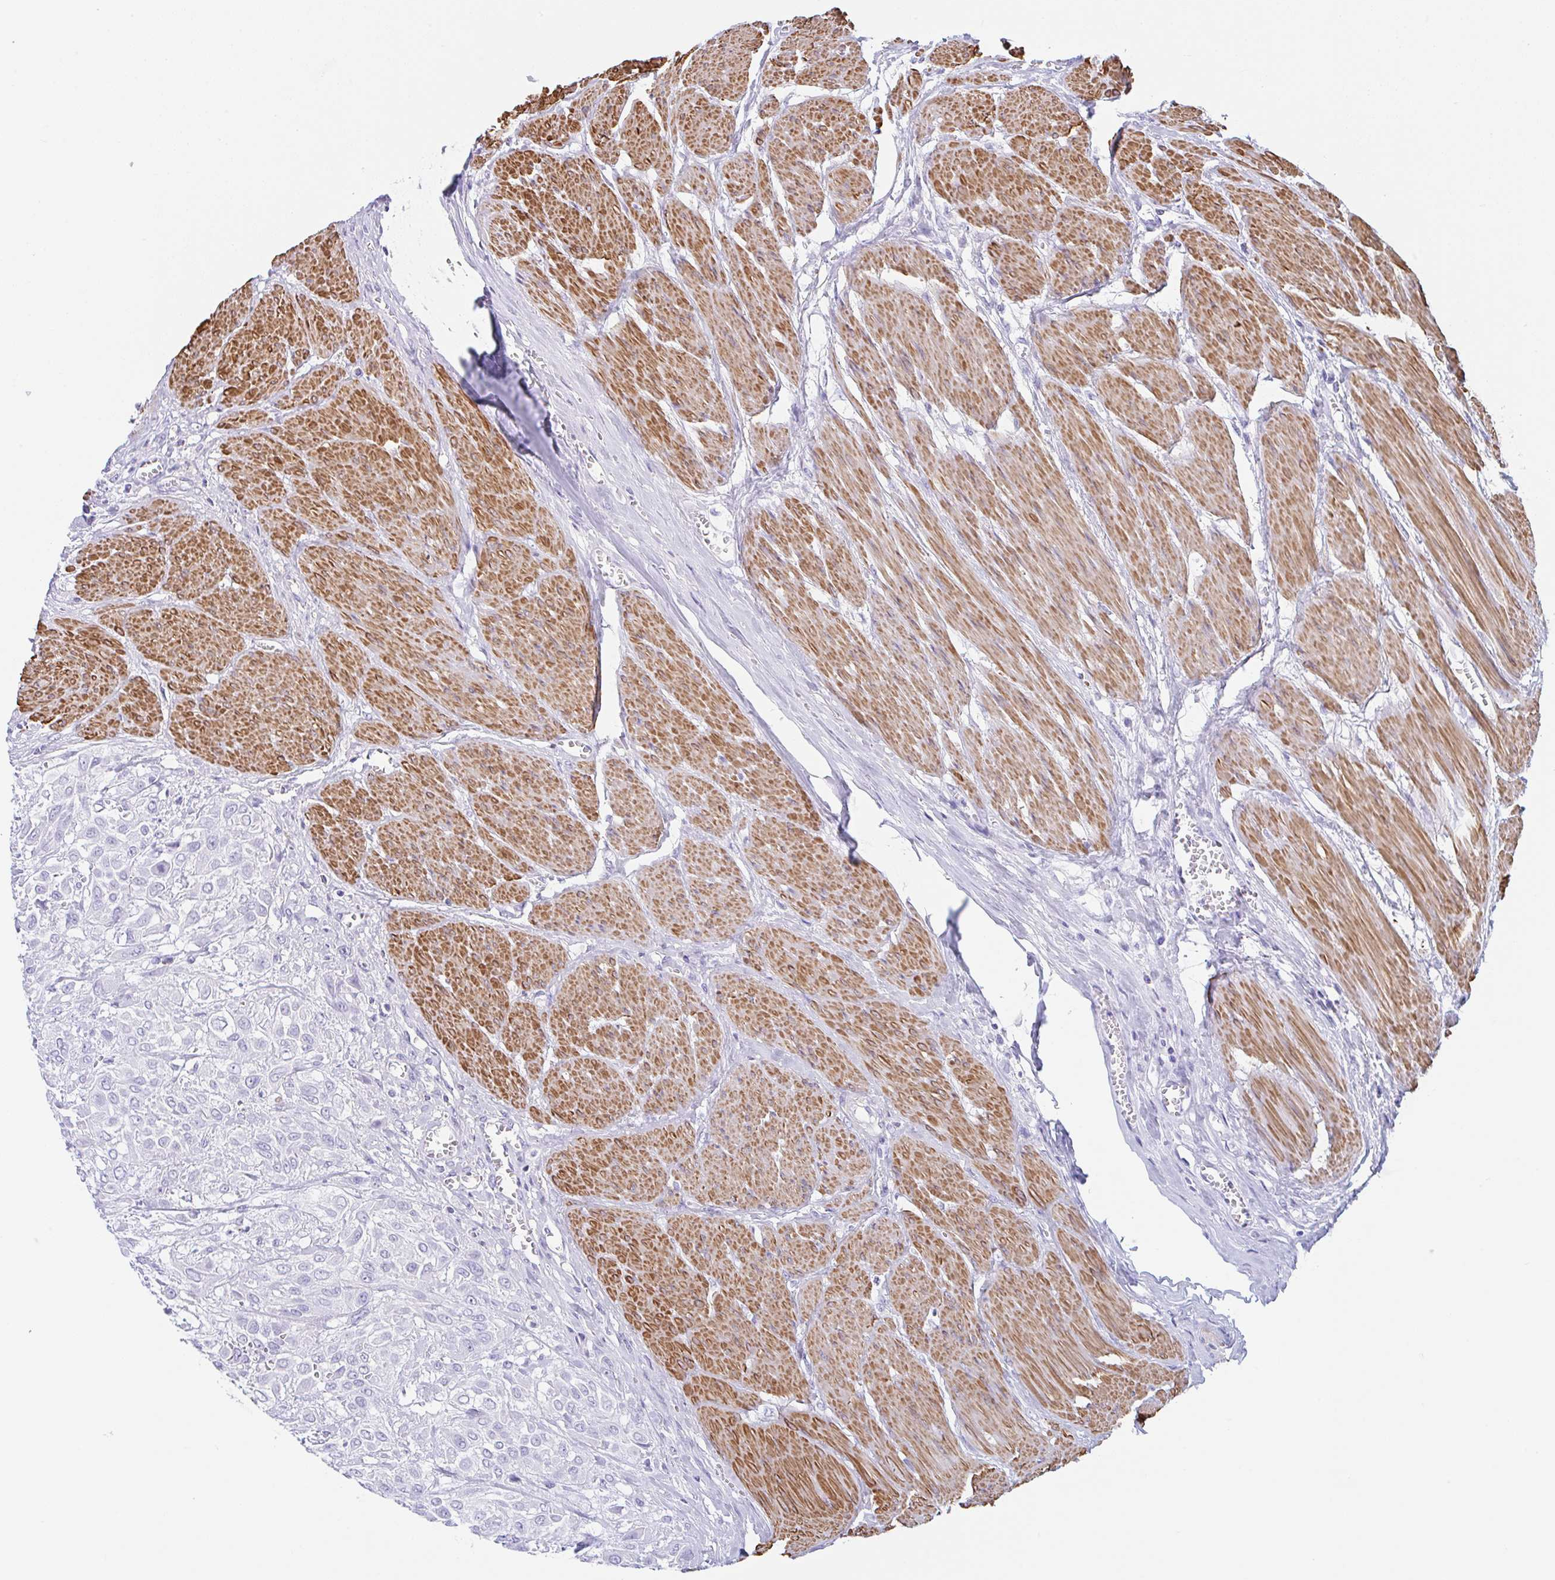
{"staining": {"intensity": "negative", "quantity": "none", "location": "none"}, "tissue": "urothelial cancer", "cell_type": "Tumor cells", "image_type": "cancer", "snomed": [{"axis": "morphology", "description": "Urothelial carcinoma, High grade"}, {"axis": "topography", "description": "Urinary bladder"}], "caption": "Photomicrograph shows no protein staining in tumor cells of urothelial carcinoma (high-grade) tissue.", "gene": "TAS2R41", "patient": {"sex": "male", "age": 57}}